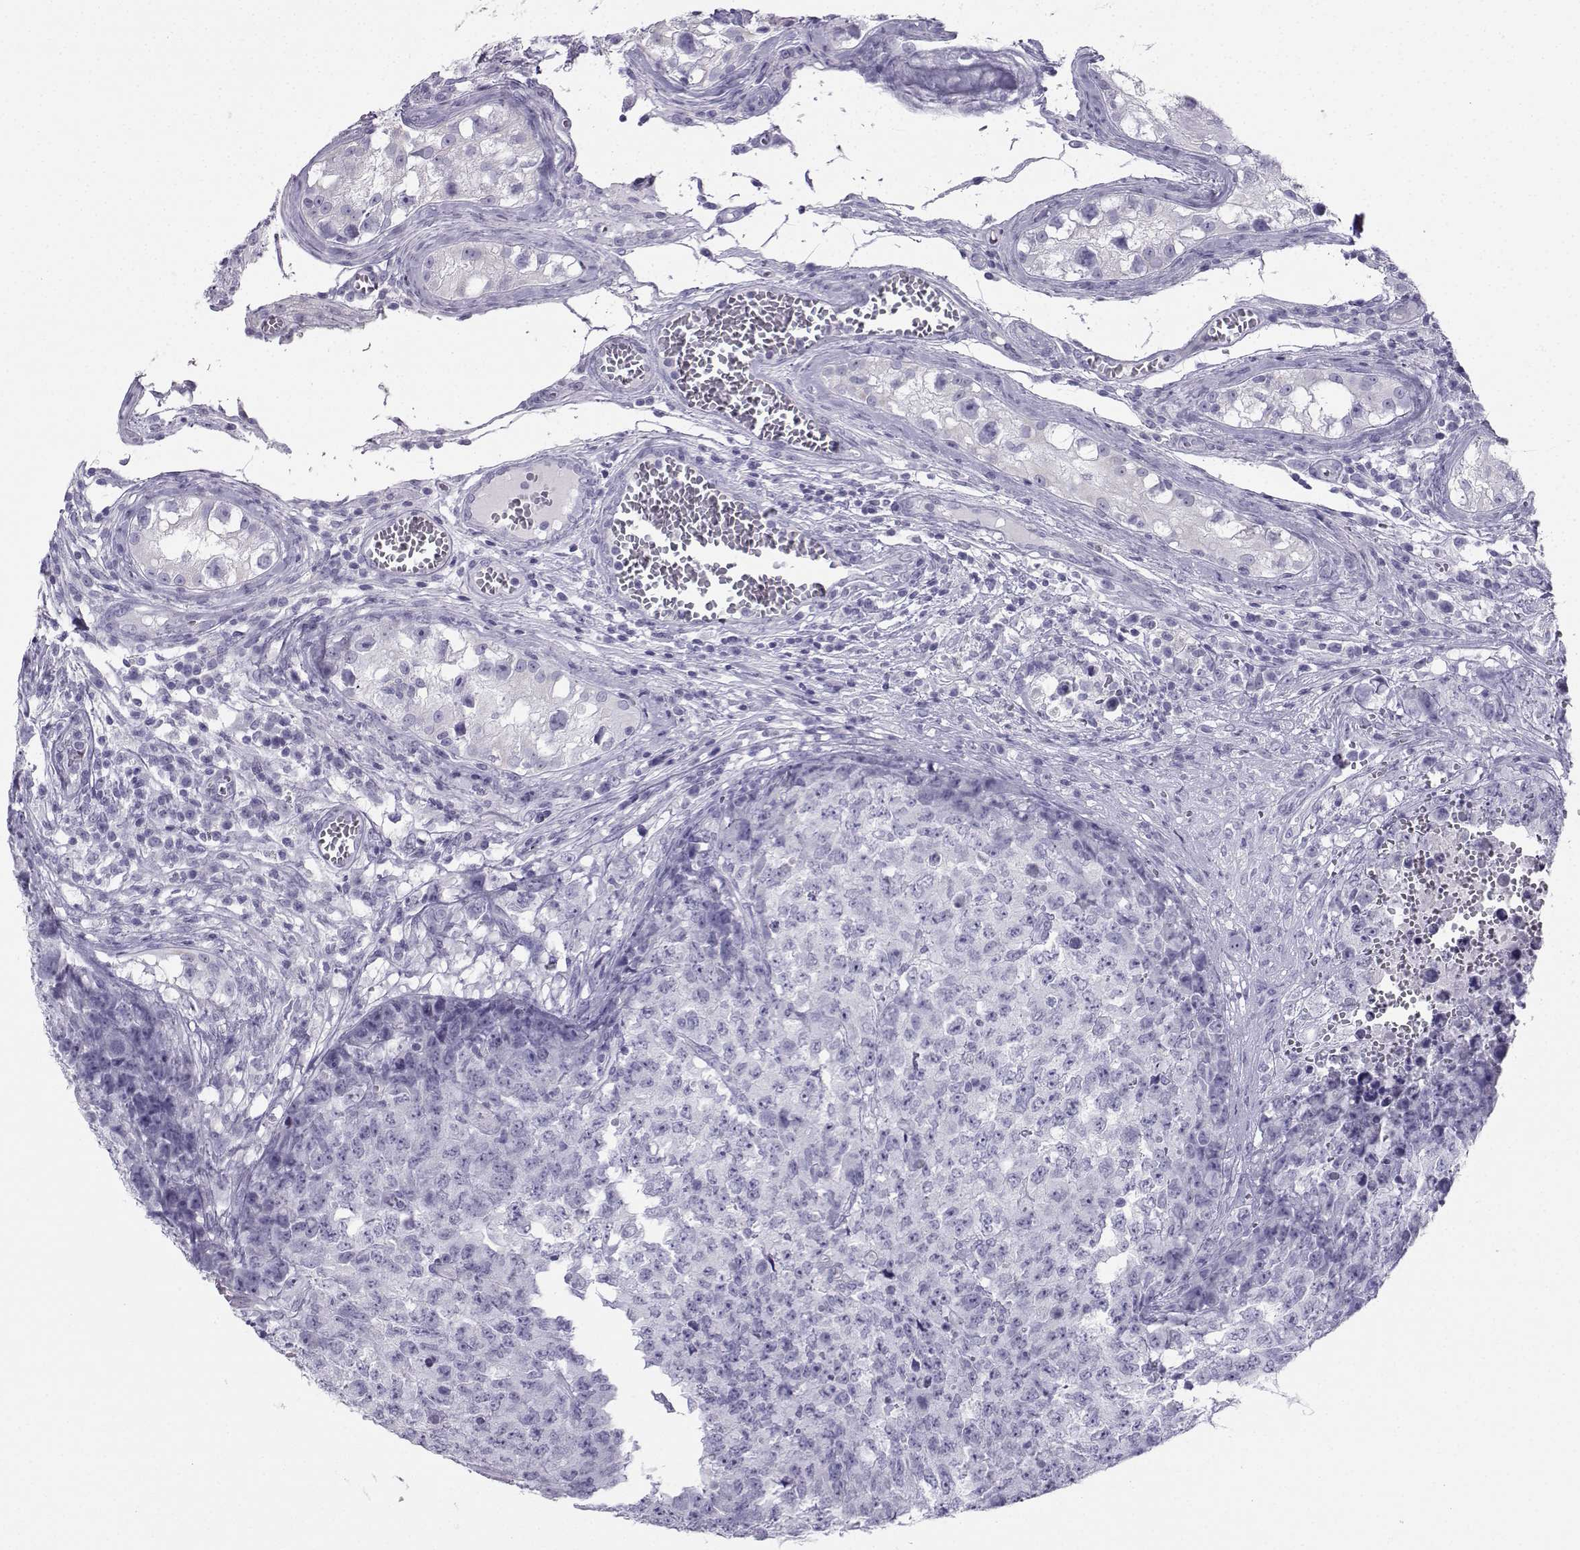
{"staining": {"intensity": "negative", "quantity": "none", "location": "none"}, "tissue": "testis cancer", "cell_type": "Tumor cells", "image_type": "cancer", "snomed": [{"axis": "morphology", "description": "Carcinoma, Embryonal, NOS"}, {"axis": "topography", "description": "Testis"}], "caption": "DAB immunohistochemical staining of human testis embryonal carcinoma demonstrates no significant staining in tumor cells.", "gene": "NEFL", "patient": {"sex": "male", "age": 23}}